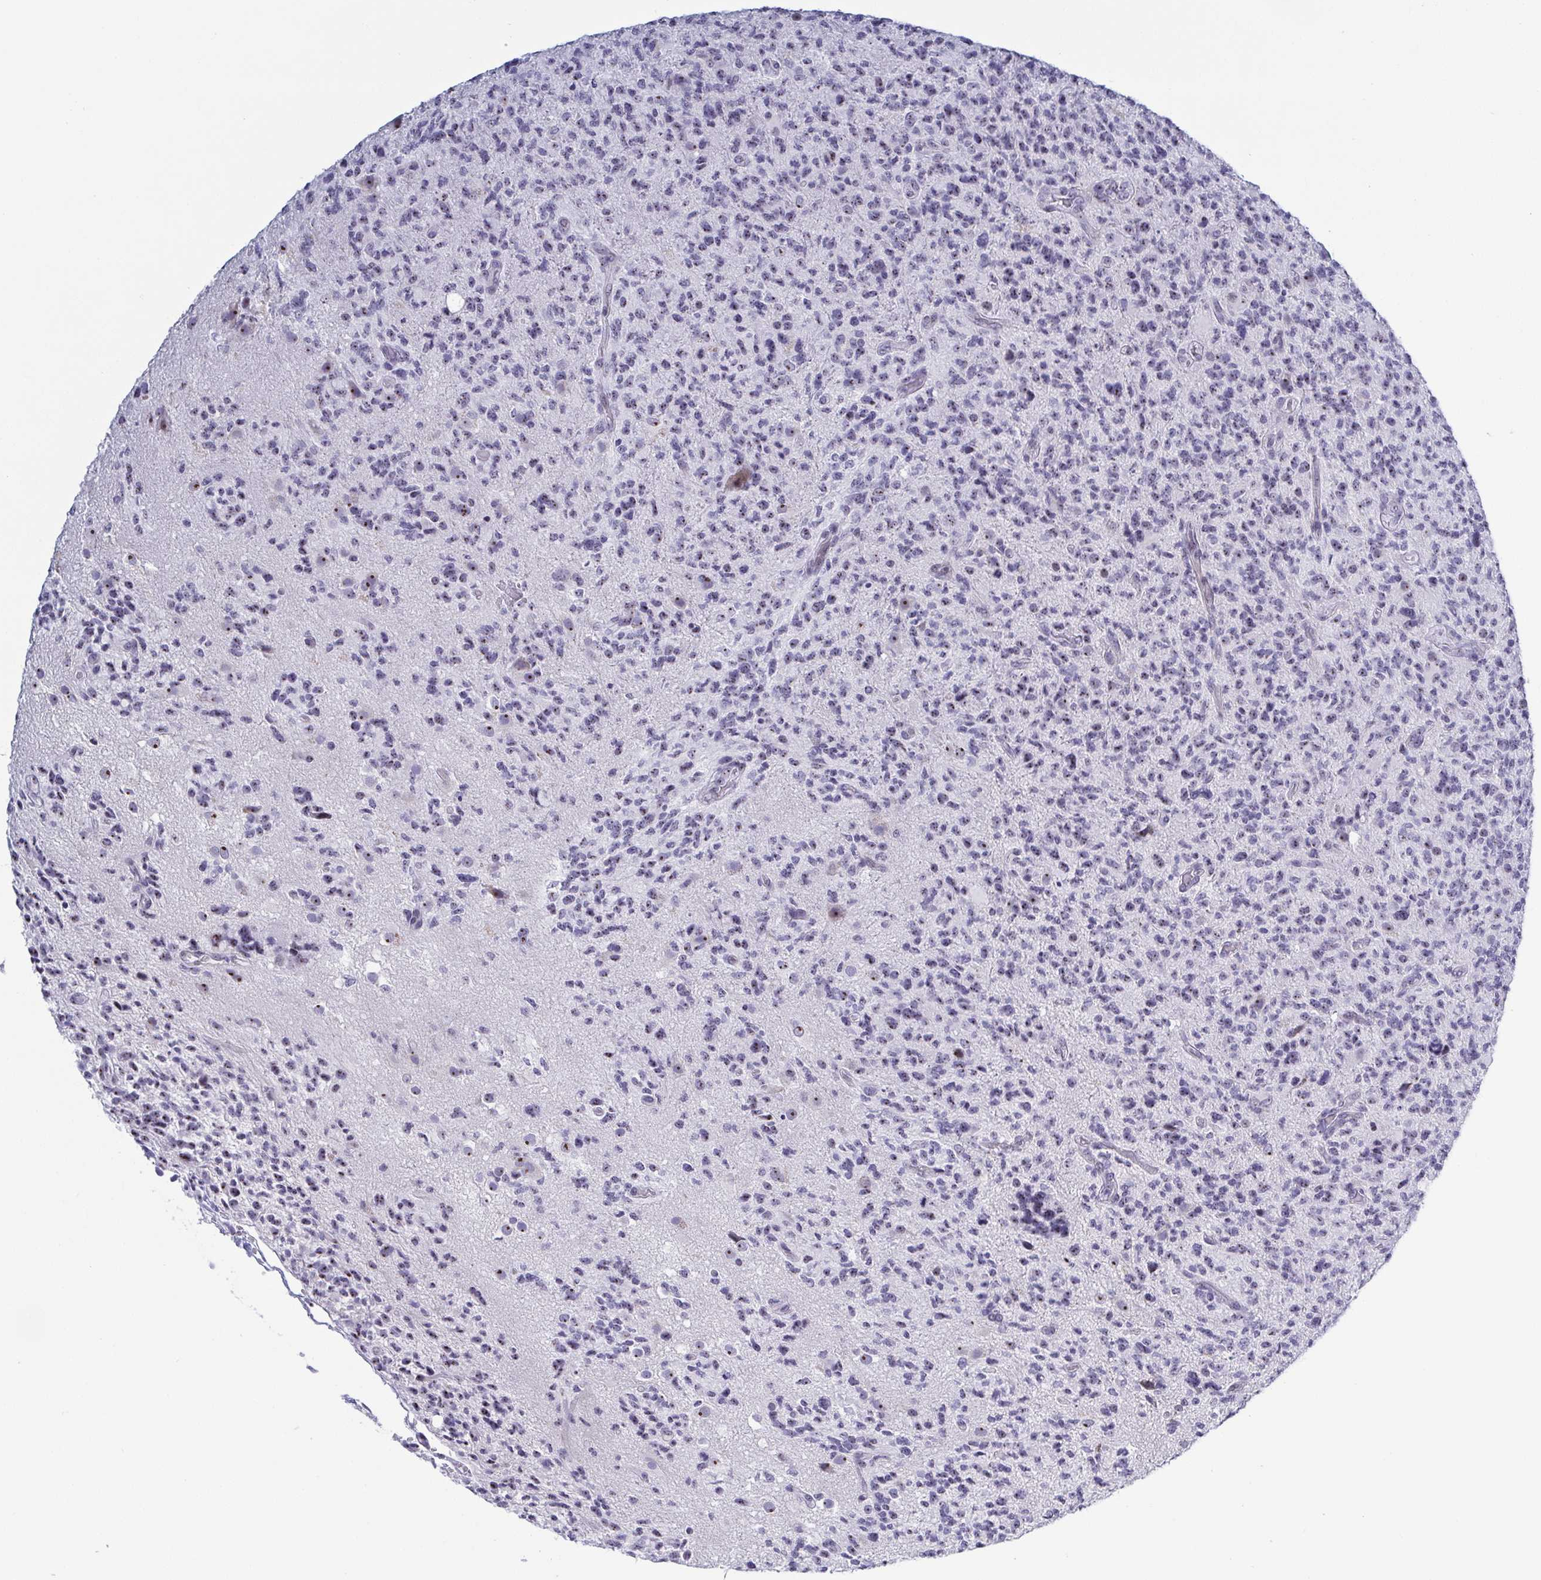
{"staining": {"intensity": "moderate", "quantity": "<25%", "location": "nuclear"}, "tissue": "glioma", "cell_type": "Tumor cells", "image_type": "cancer", "snomed": [{"axis": "morphology", "description": "Glioma, malignant, High grade"}, {"axis": "topography", "description": "Brain"}], "caption": "Human malignant glioma (high-grade) stained with a protein marker reveals moderate staining in tumor cells.", "gene": "BZW1", "patient": {"sex": "female", "age": 71}}